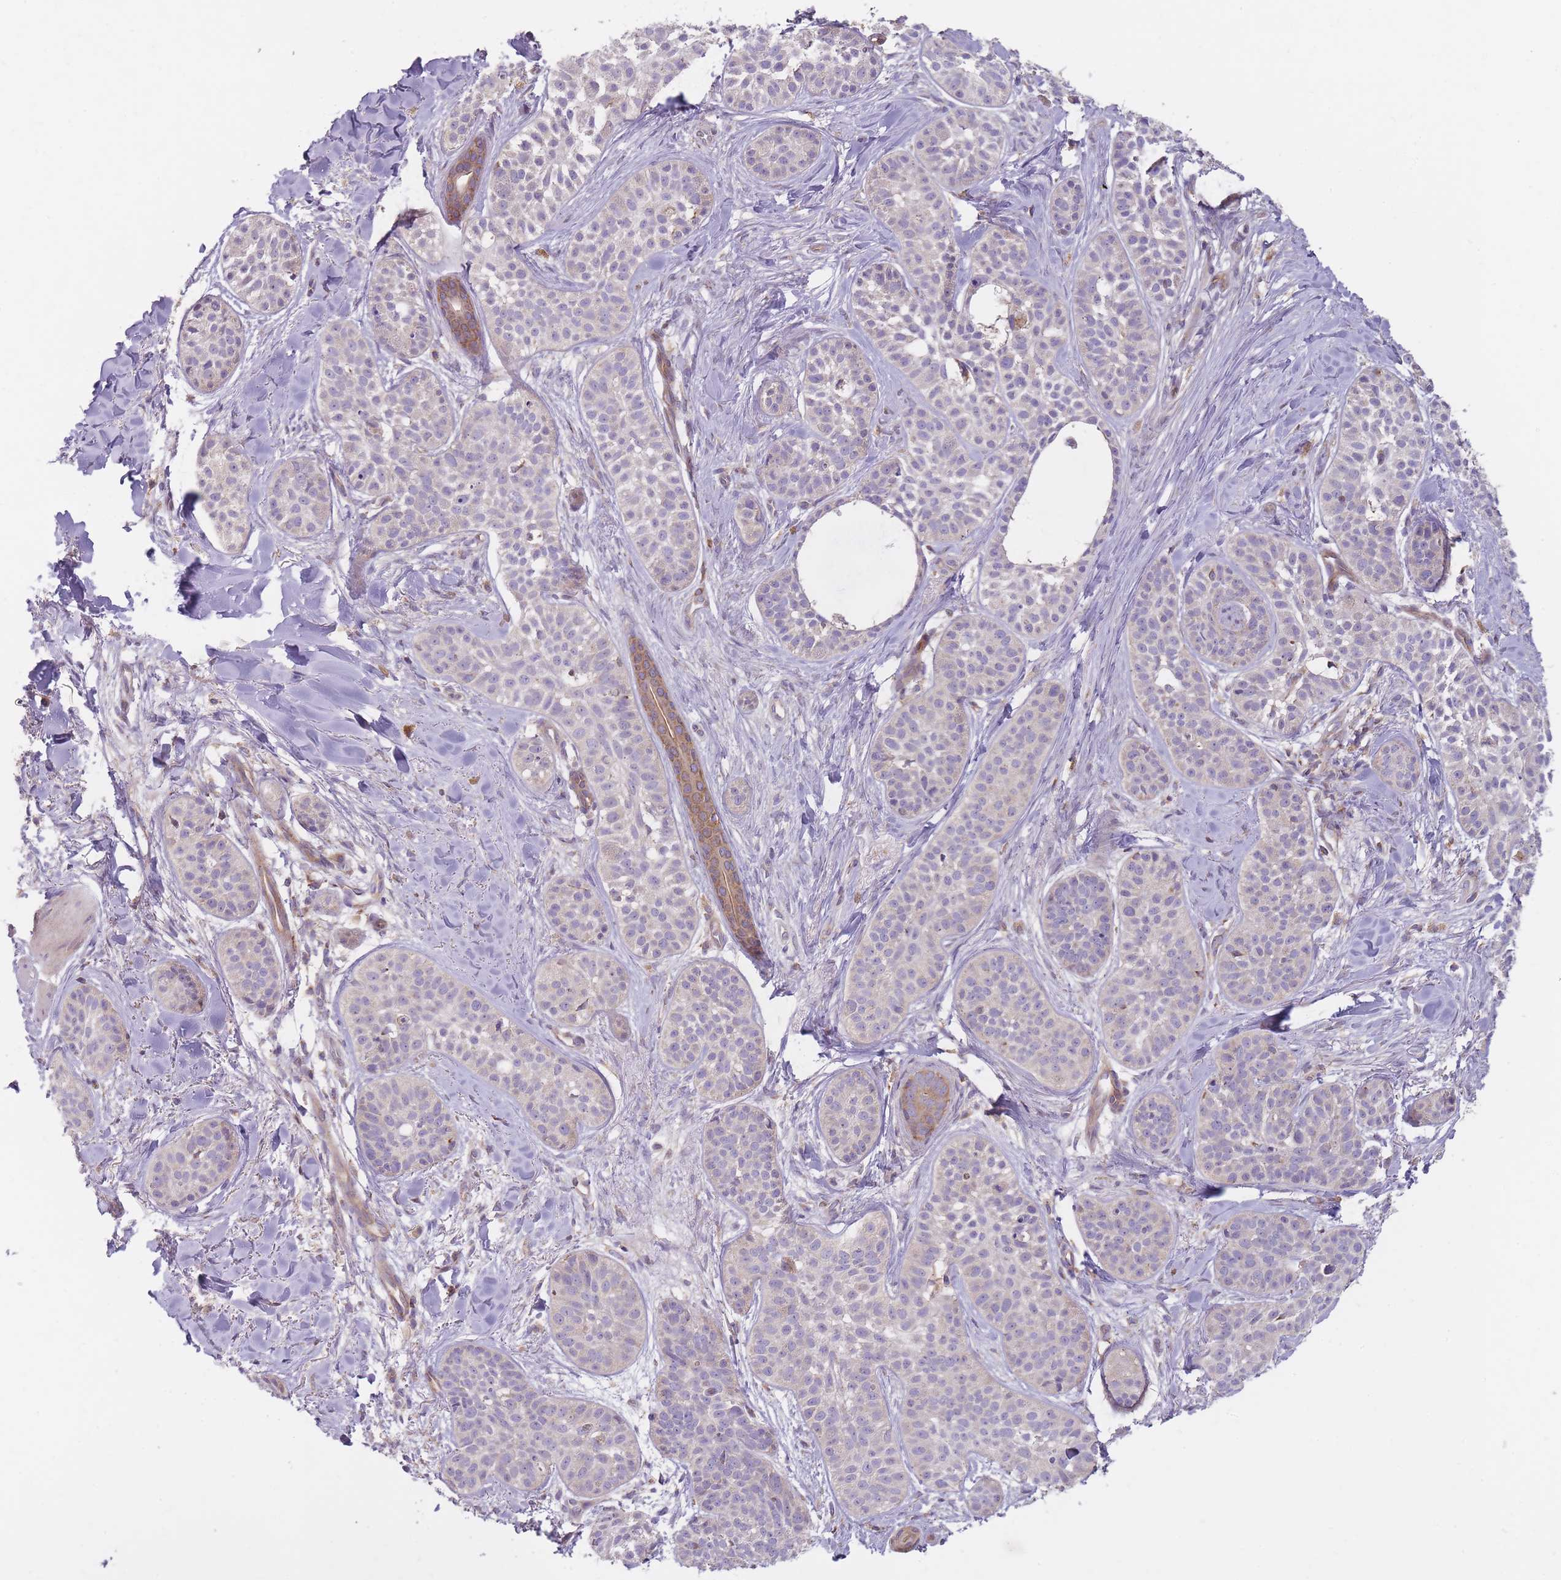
{"staining": {"intensity": "negative", "quantity": "none", "location": "none"}, "tissue": "skin cancer", "cell_type": "Tumor cells", "image_type": "cancer", "snomed": [{"axis": "morphology", "description": "Basal cell carcinoma"}, {"axis": "topography", "description": "Skin"}], "caption": "This is an IHC image of basal cell carcinoma (skin). There is no expression in tumor cells.", "gene": "NDUFA9", "patient": {"sex": "male", "age": 52}}